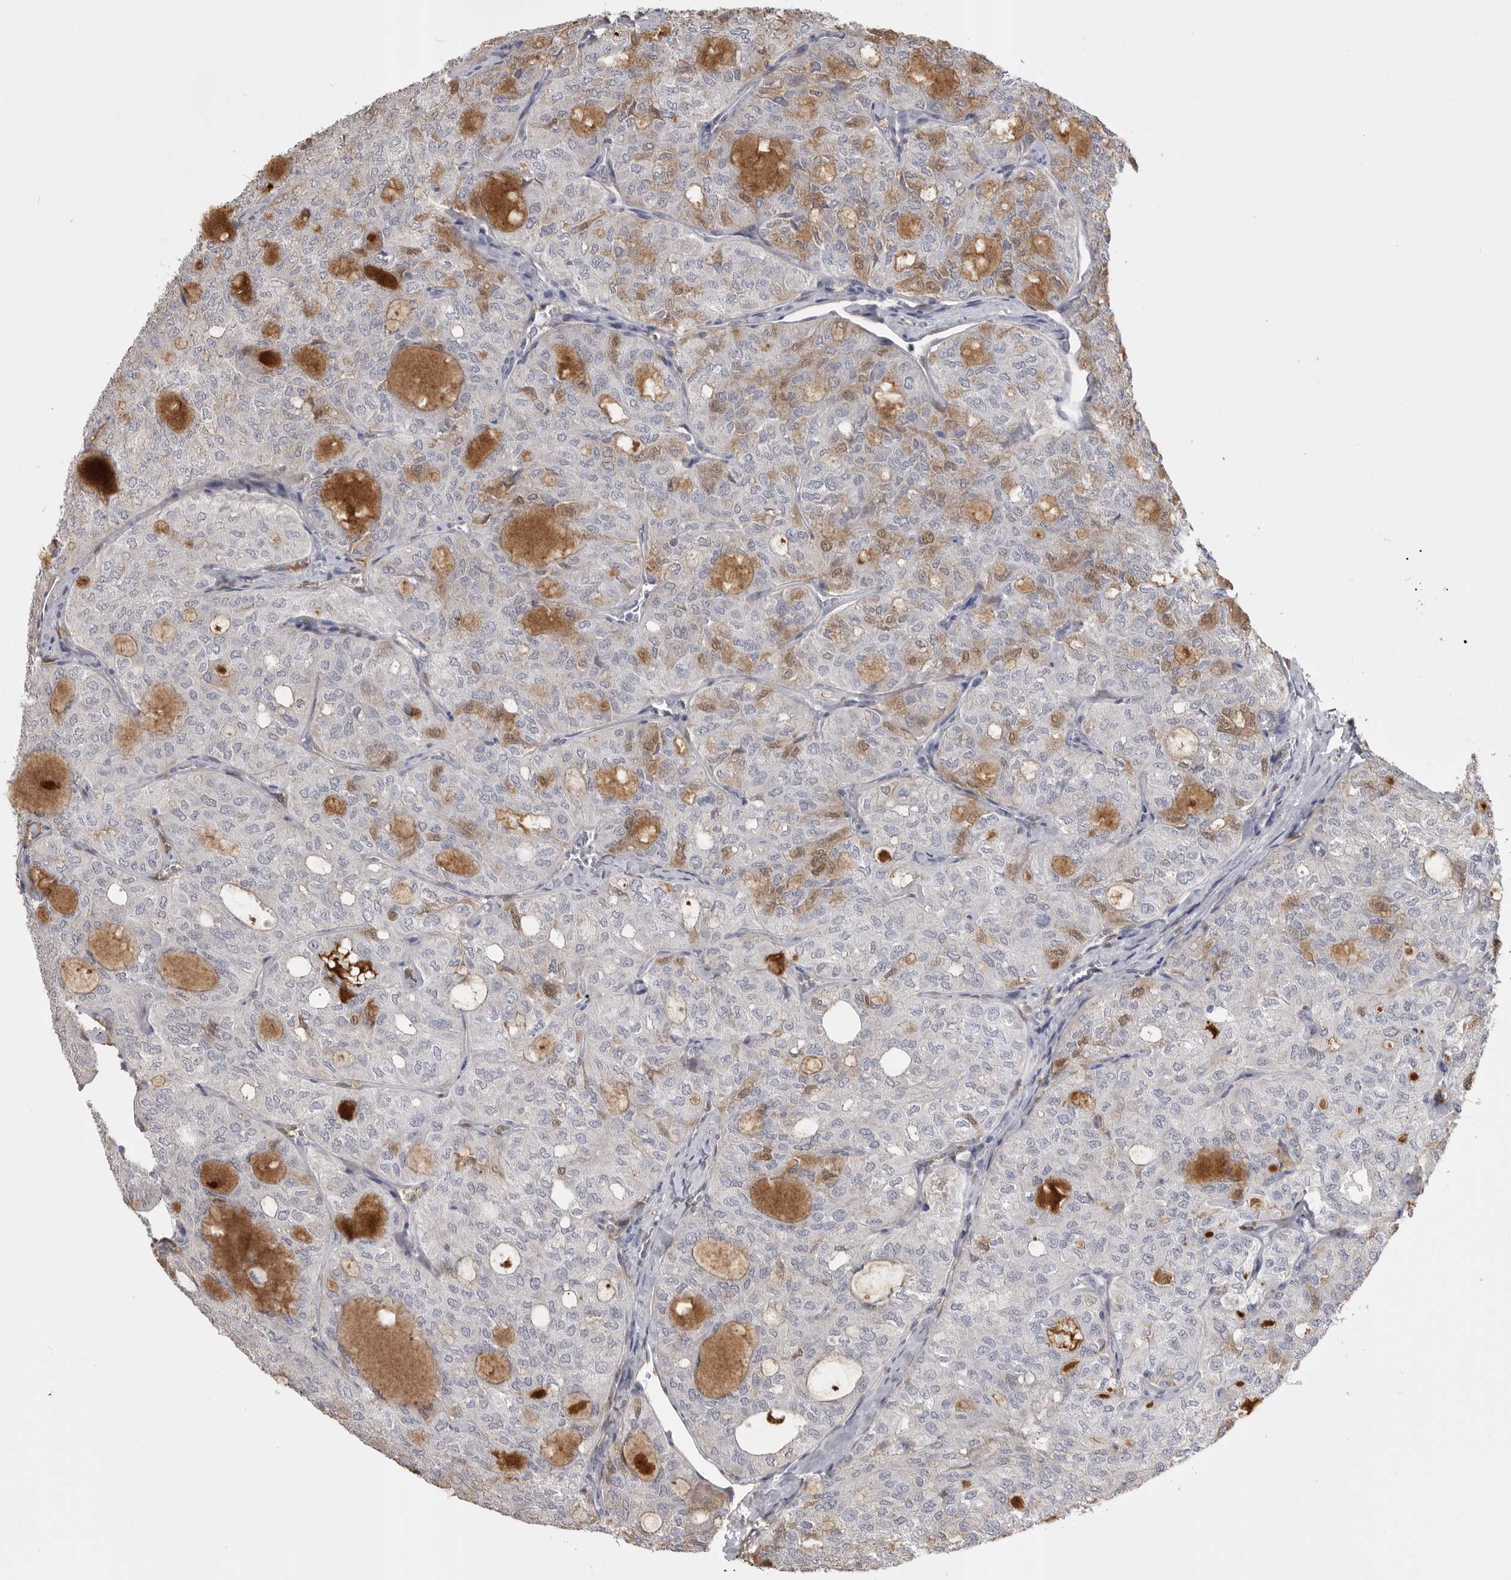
{"staining": {"intensity": "weak", "quantity": "<25%", "location": "nuclear"}, "tissue": "thyroid cancer", "cell_type": "Tumor cells", "image_type": "cancer", "snomed": [{"axis": "morphology", "description": "Follicular adenoma carcinoma, NOS"}, {"axis": "topography", "description": "Thyroid gland"}], "caption": "This is an IHC photomicrograph of human thyroid cancer. There is no staining in tumor cells.", "gene": "AHSG", "patient": {"sex": "male", "age": 75}}